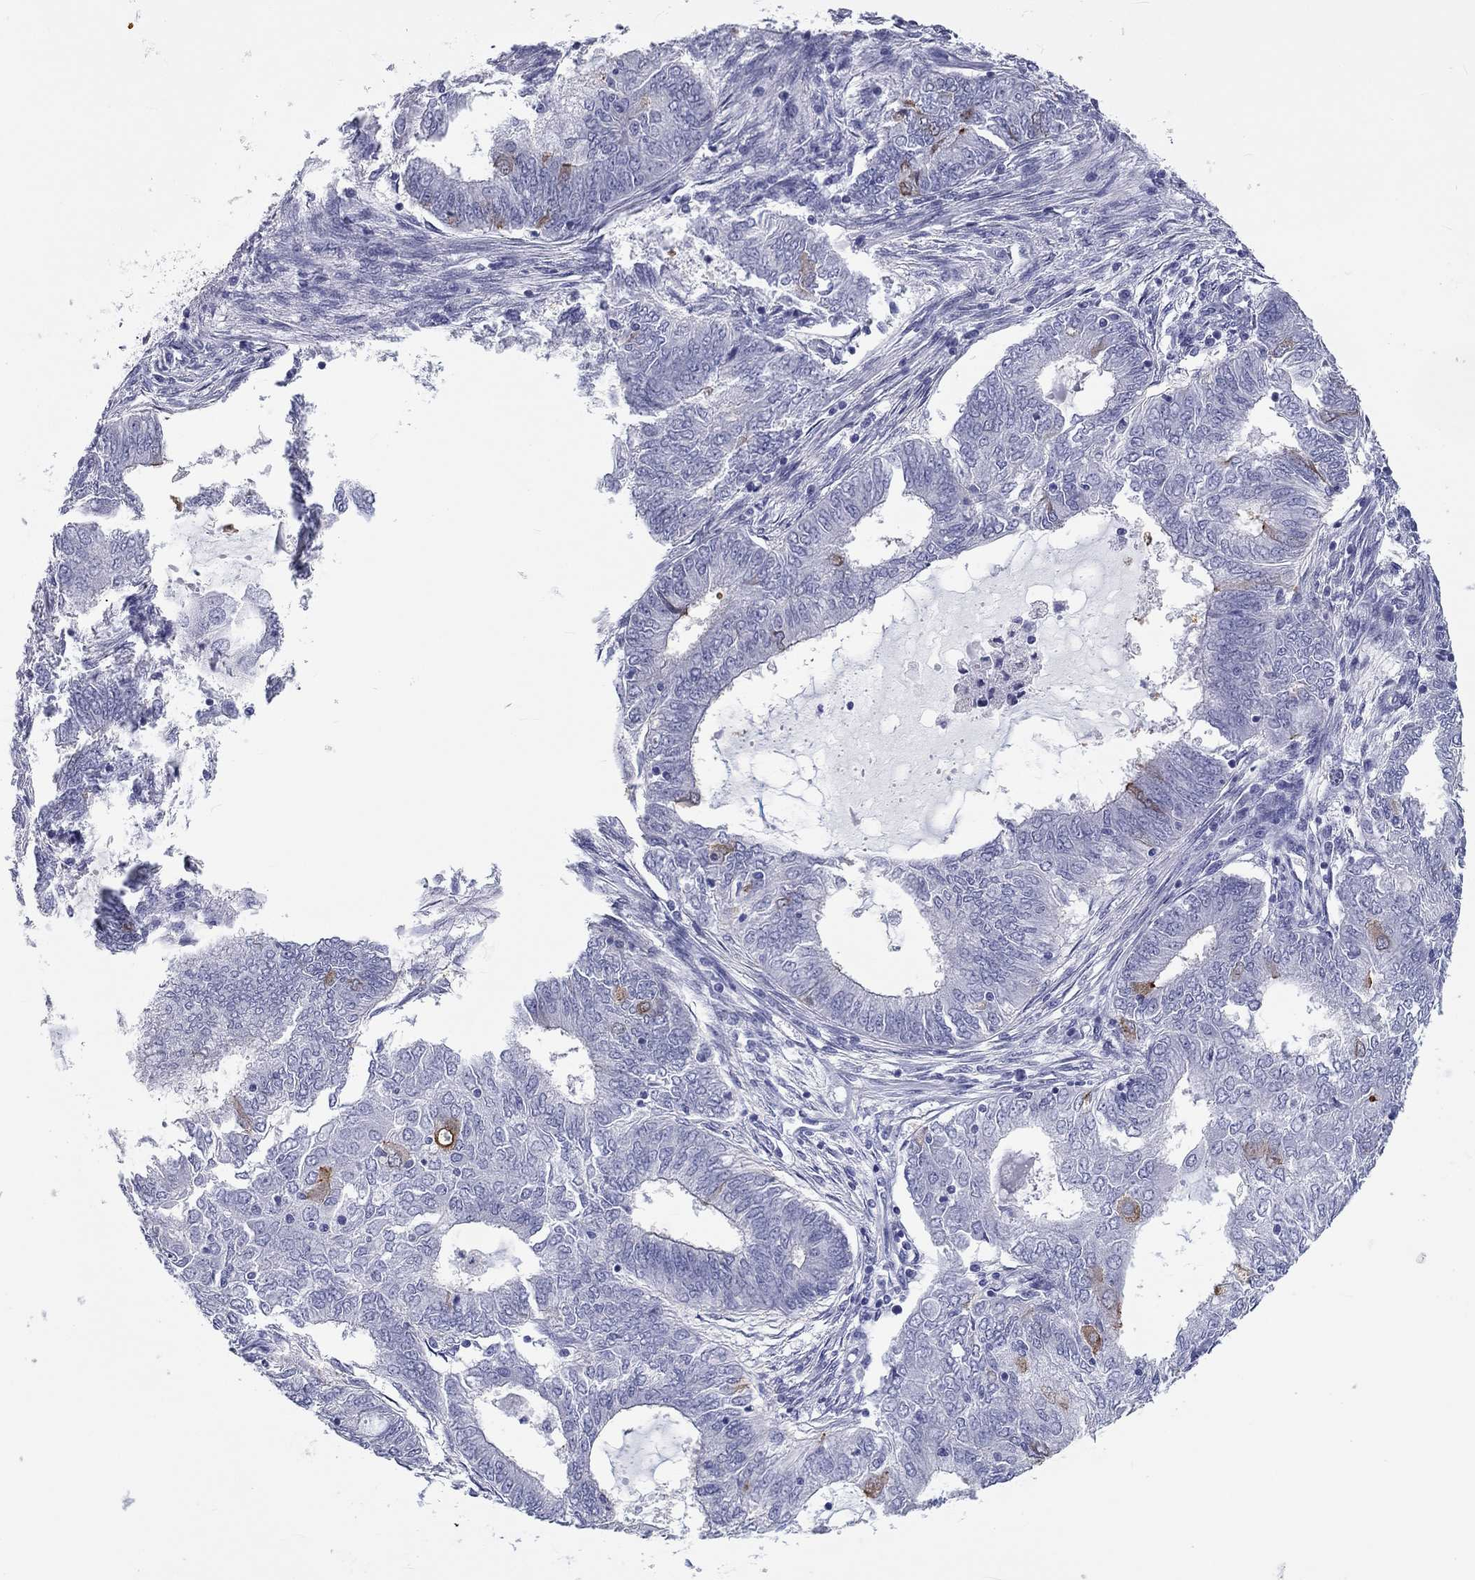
{"staining": {"intensity": "moderate", "quantity": "<25%", "location": "cytoplasmic/membranous"}, "tissue": "endometrial cancer", "cell_type": "Tumor cells", "image_type": "cancer", "snomed": [{"axis": "morphology", "description": "Adenocarcinoma, NOS"}, {"axis": "topography", "description": "Endometrium"}], "caption": "Immunohistochemistry staining of endometrial cancer, which displays low levels of moderate cytoplasmic/membranous staining in approximately <25% of tumor cells indicating moderate cytoplasmic/membranous protein staining. The staining was performed using DAB (3,3'-diaminobenzidine) (brown) for protein detection and nuclei were counterstained in hematoxylin (blue).", "gene": "DNALI1", "patient": {"sex": "female", "age": 62}}